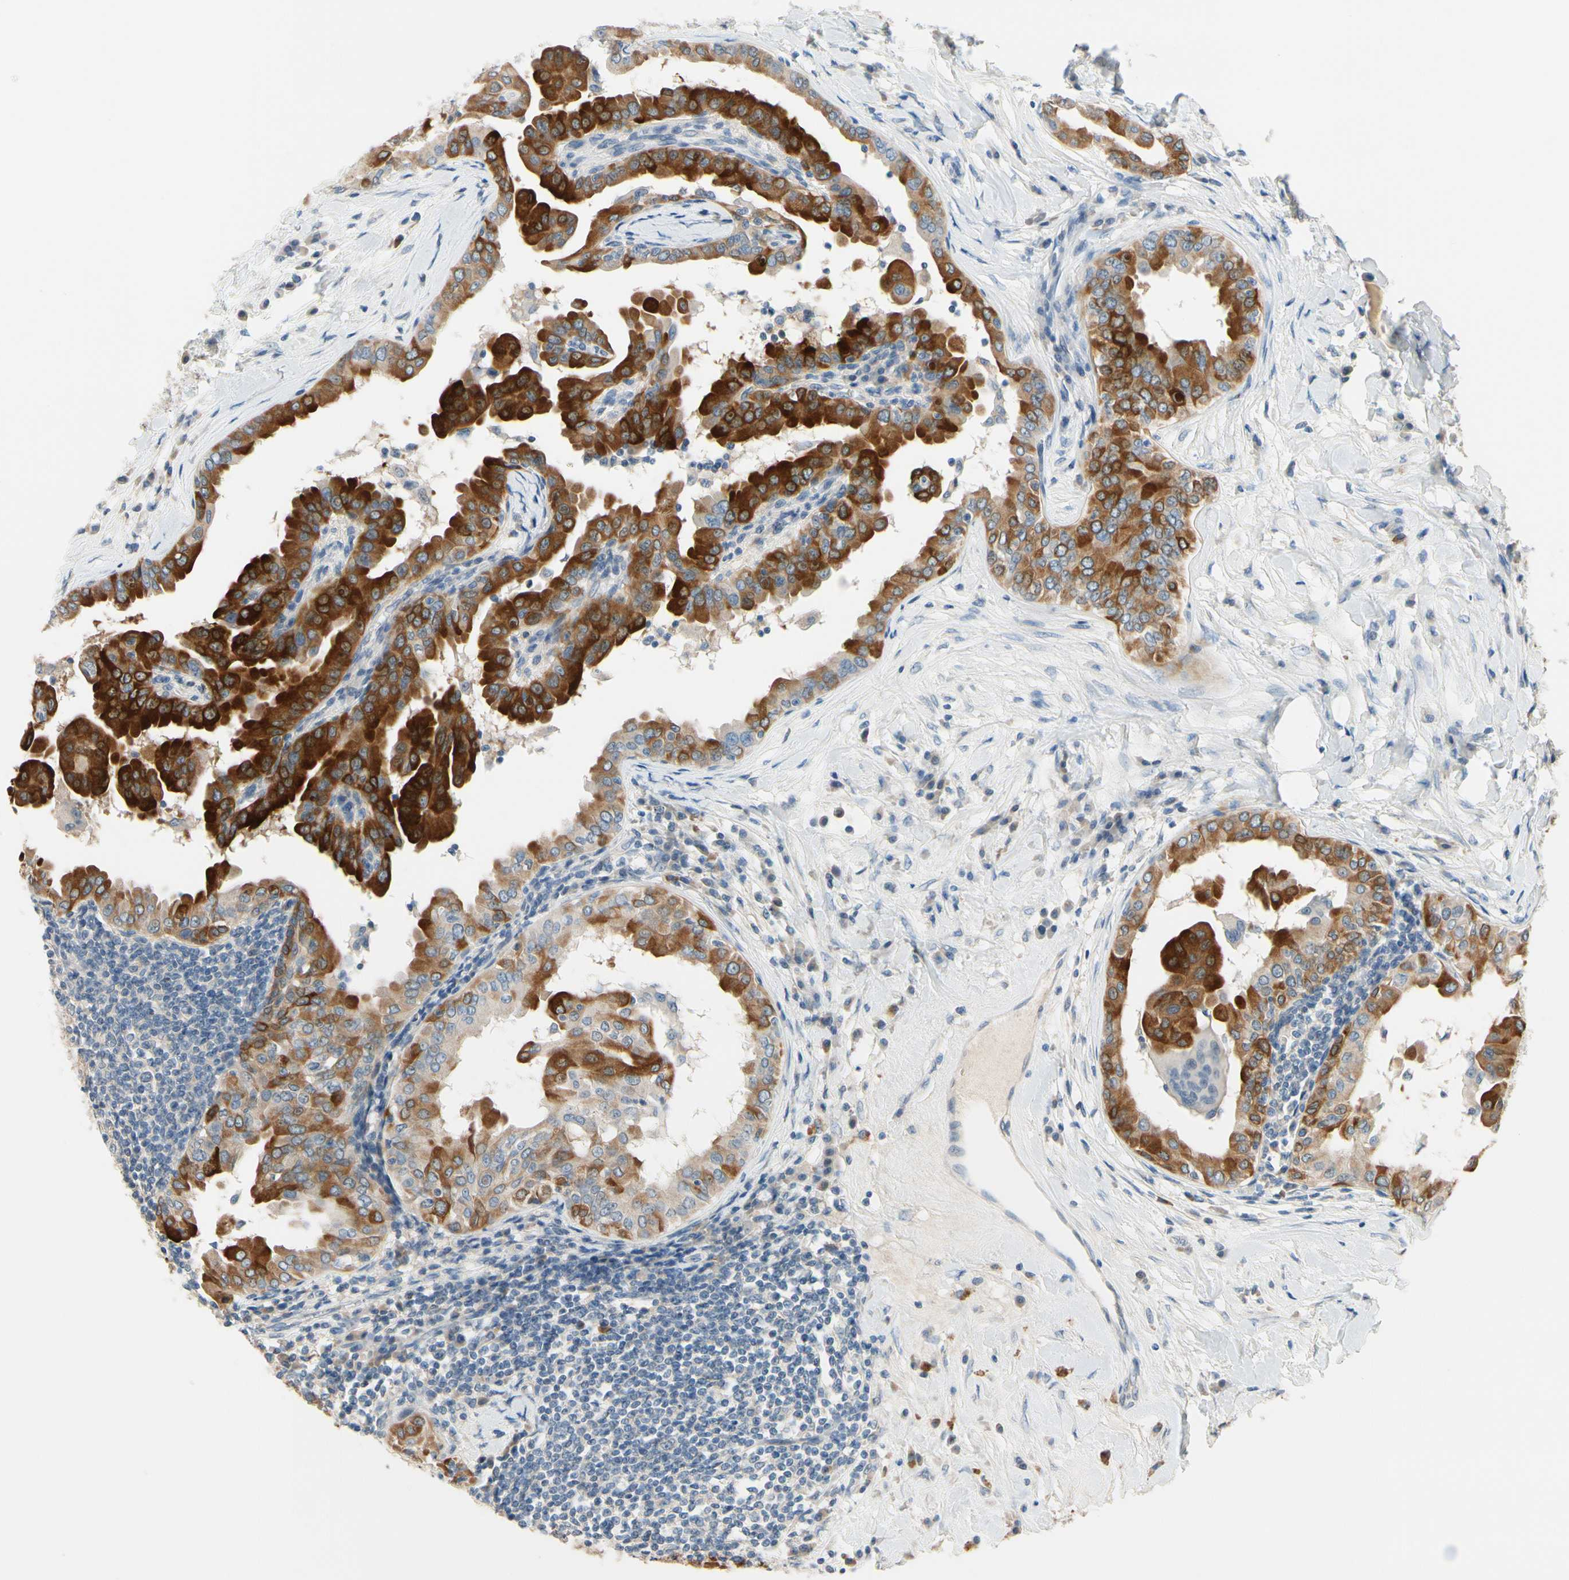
{"staining": {"intensity": "strong", "quantity": "25%-75%", "location": "cytoplasmic/membranous"}, "tissue": "thyroid cancer", "cell_type": "Tumor cells", "image_type": "cancer", "snomed": [{"axis": "morphology", "description": "Papillary adenocarcinoma, NOS"}, {"axis": "topography", "description": "Thyroid gland"}], "caption": "Papillary adenocarcinoma (thyroid) stained for a protein shows strong cytoplasmic/membranous positivity in tumor cells. (DAB = brown stain, brightfield microscopy at high magnification).", "gene": "SLC27A6", "patient": {"sex": "male", "age": 33}}